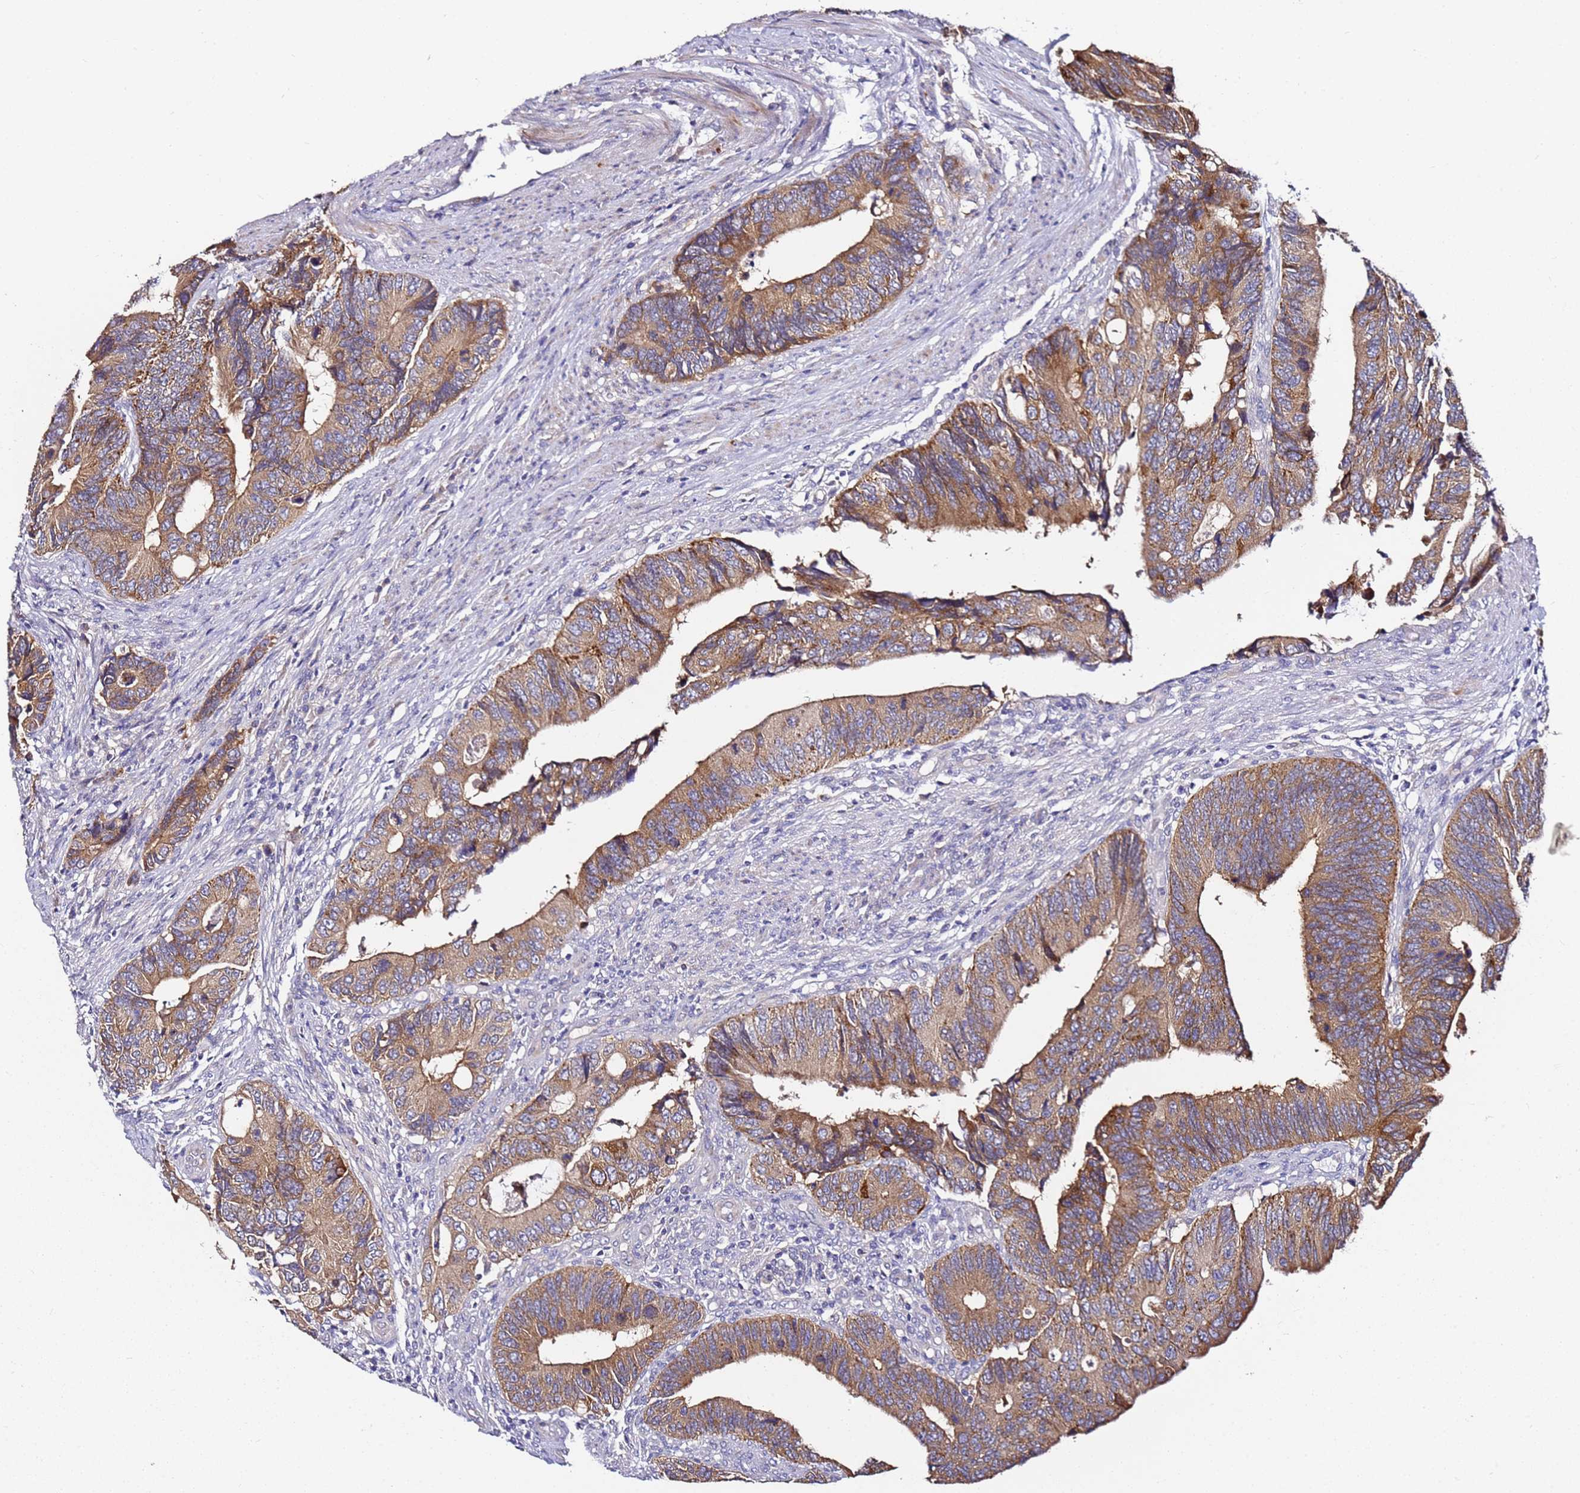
{"staining": {"intensity": "moderate", "quantity": ">75%", "location": "cytoplasmic/membranous"}, "tissue": "colorectal cancer", "cell_type": "Tumor cells", "image_type": "cancer", "snomed": [{"axis": "morphology", "description": "Adenocarcinoma, NOS"}, {"axis": "topography", "description": "Colon"}], "caption": "Immunohistochemistry (IHC) micrograph of neoplastic tissue: colorectal adenocarcinoma stained using immunohistochemistry (IHC) shows medium levels of moderate protein expression localized specifically in the cytoplasmic/membranous of tumor cells, appearing as a cytoplasmic/membranous brown color.", "gene": "SRRM5", "patient": {"sex": "male", "age": 87}}